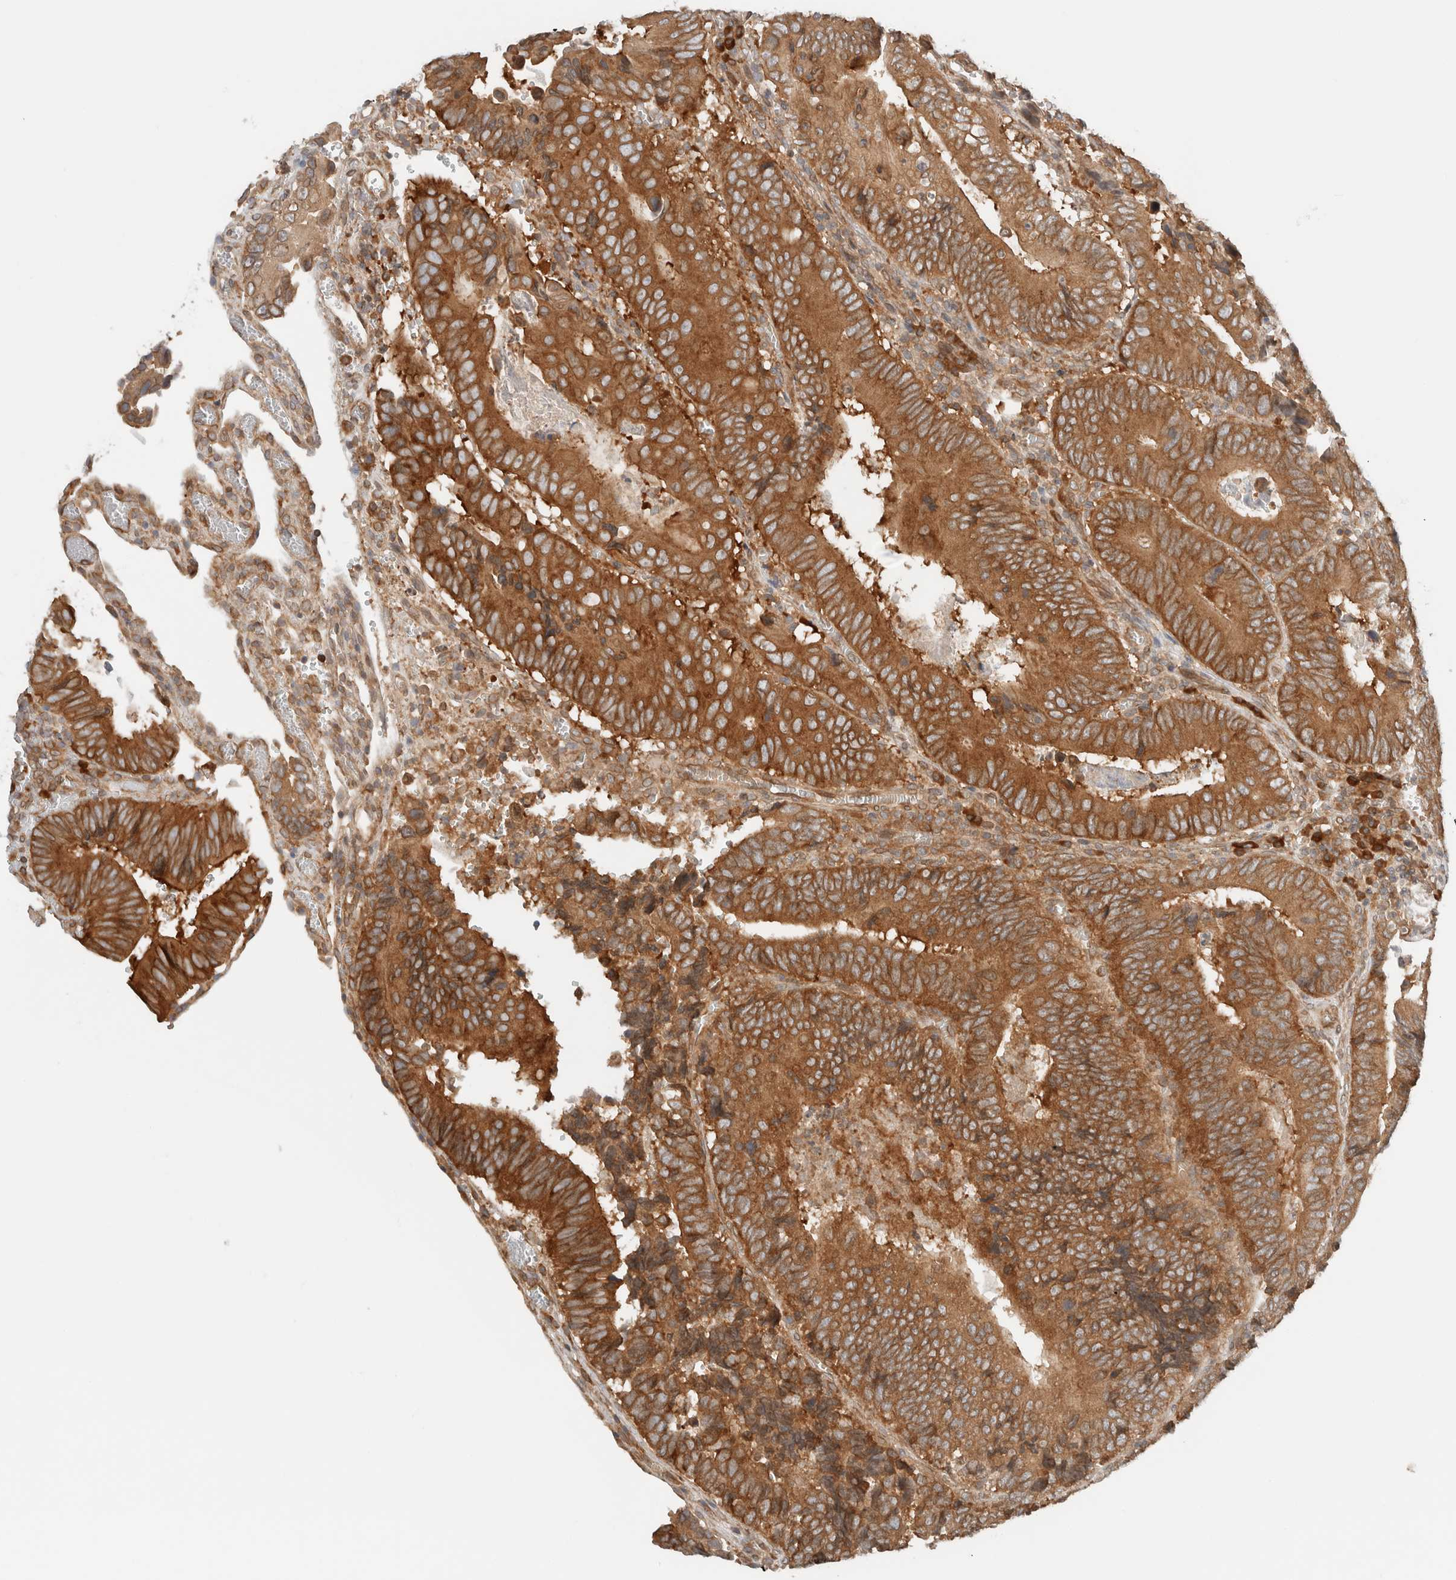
{"staining": {"intensity": "strong", "quantity": ">75%", "location": "cytoplasmic/membranous"}, "tissue": "colorectal cancer", "cell_type": "Tumor cells", "image_type": "cancer", "snomed": [{"axis": "morphology", "description": "Inflammation, NOS"}, {"axis": "morphology", "description": "Adenocarcinoma, NOS"}, {"axis": "topography", "description": "Colon"}], "caption": "Tumor cells show strong cytoplasmic/membranous positivity in about >75% of cells in colorectal adenocarcinoma.", "gene": "ARFGEF2", "patient": {"sex": "male", "age": 72}}